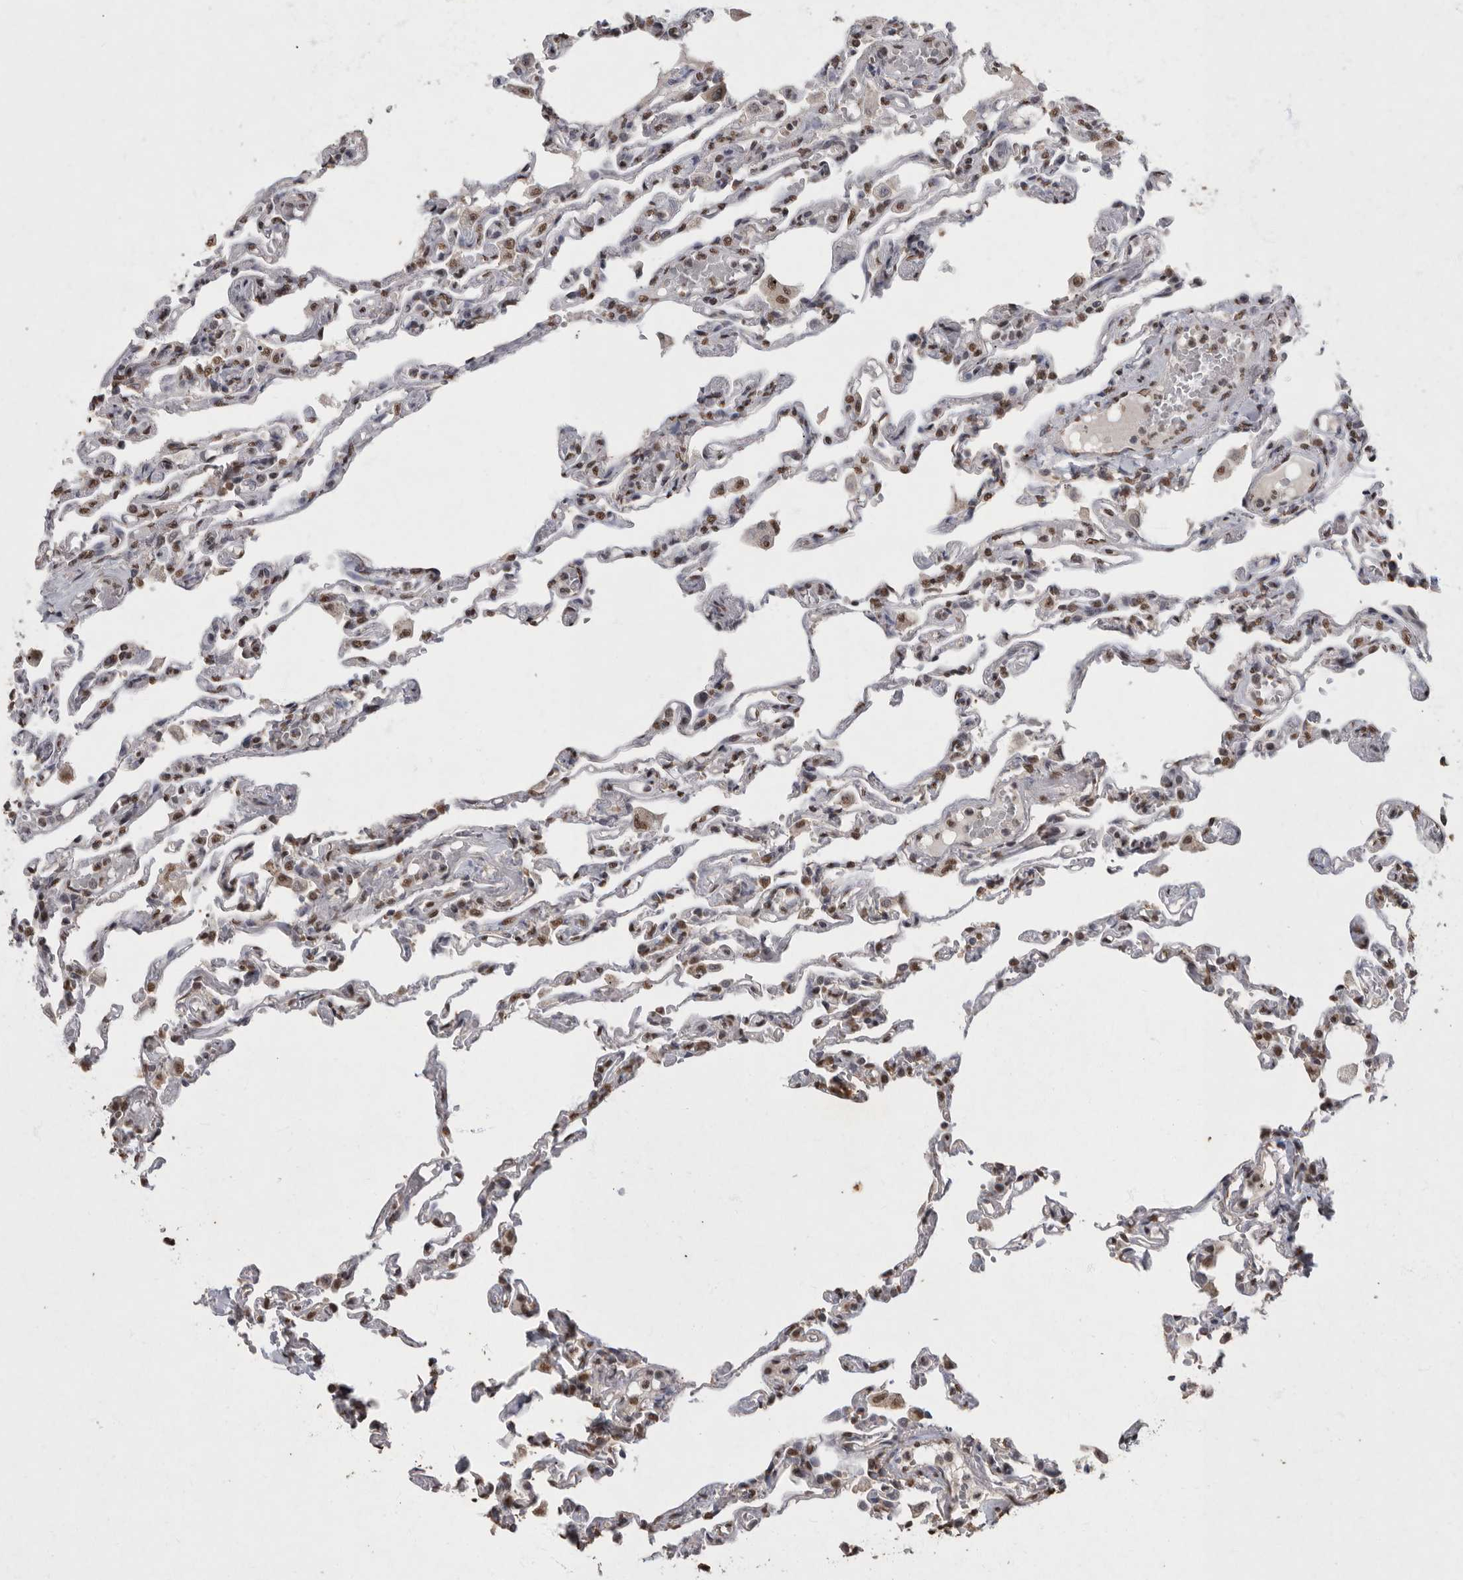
{"staining": {"intensity": "moderate", "quantity": "25%-75%", "location": "nuclear"}, "tissue": "lung", "cell_type": "Alveolar cells", "image_type": "normal", "snomed": [{"axis": "morphology", "description": "Normal tissue, NOS"}, {"axis": "topography", "description": "Lung"}], "caption": "A histopathology image of human lung stained for a protein reveals moderate nuclear brown staining in alveolar cells. Ihc stains the protein of interest in brown and the nuclei are stained blue.", "gene": "NBL1", "patient": {"sex": "male", "age": 21}}